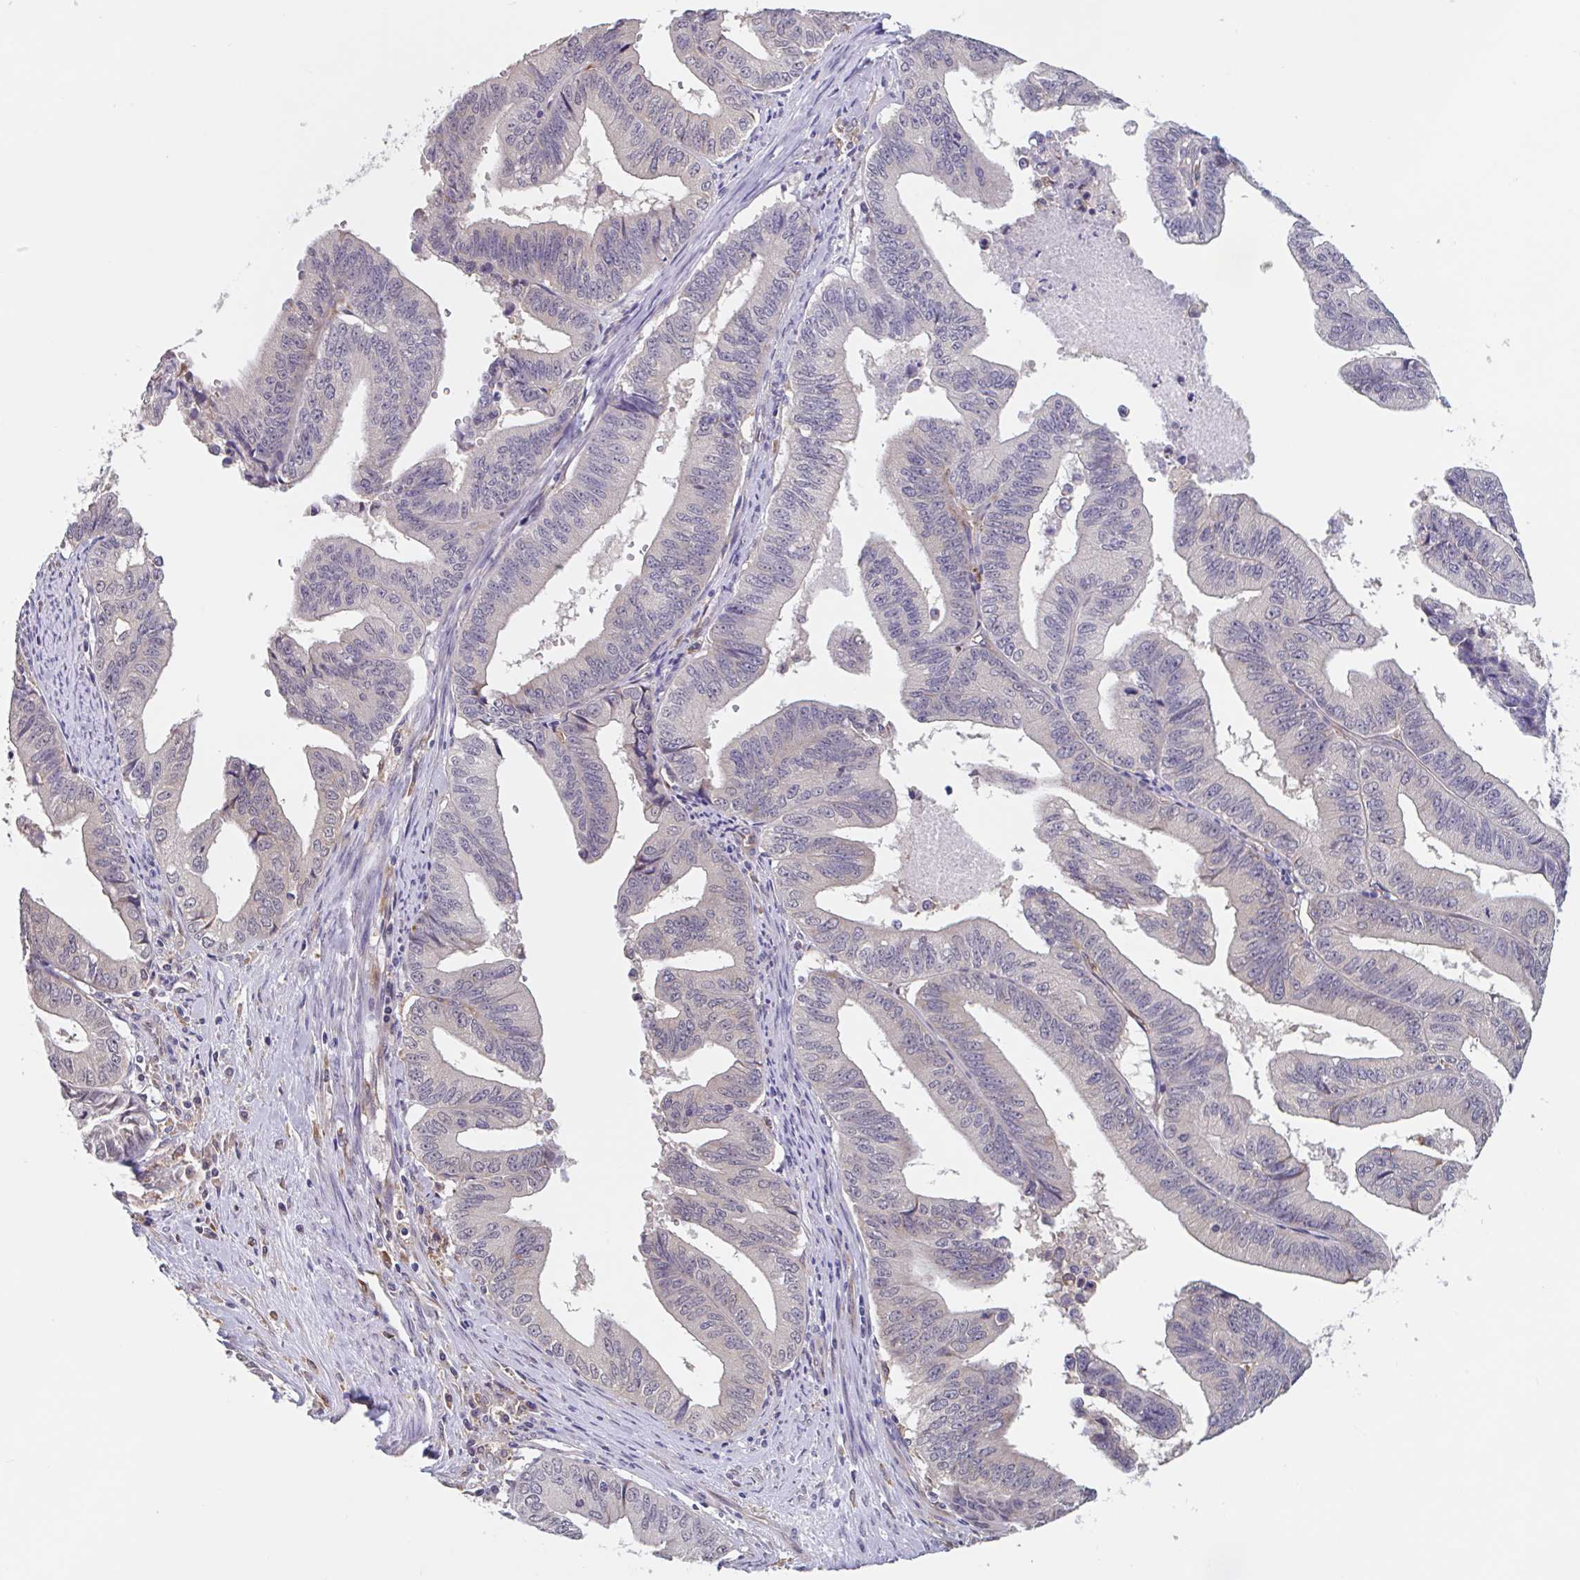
{"staining": {"intensity": "negative", "quantity": "none", "location": "none"}, "tissue": "endometrial cancer", "cell_type": "Tumor cells", "image_type": "cancer", "snomed": [{"axis": "morphology", "description": "Adenocarcinoma, NOS"}, {"axis": "topography", "description": "Endometrium"}], "caption": "There is no significant staining in tumor cells of adenocarcinoma (endometrial). (Immunohistochemistry, brightfield microscopy, high magnification).", "gene": "SNX8", "patient": {"sex": "female", "age": 65}}